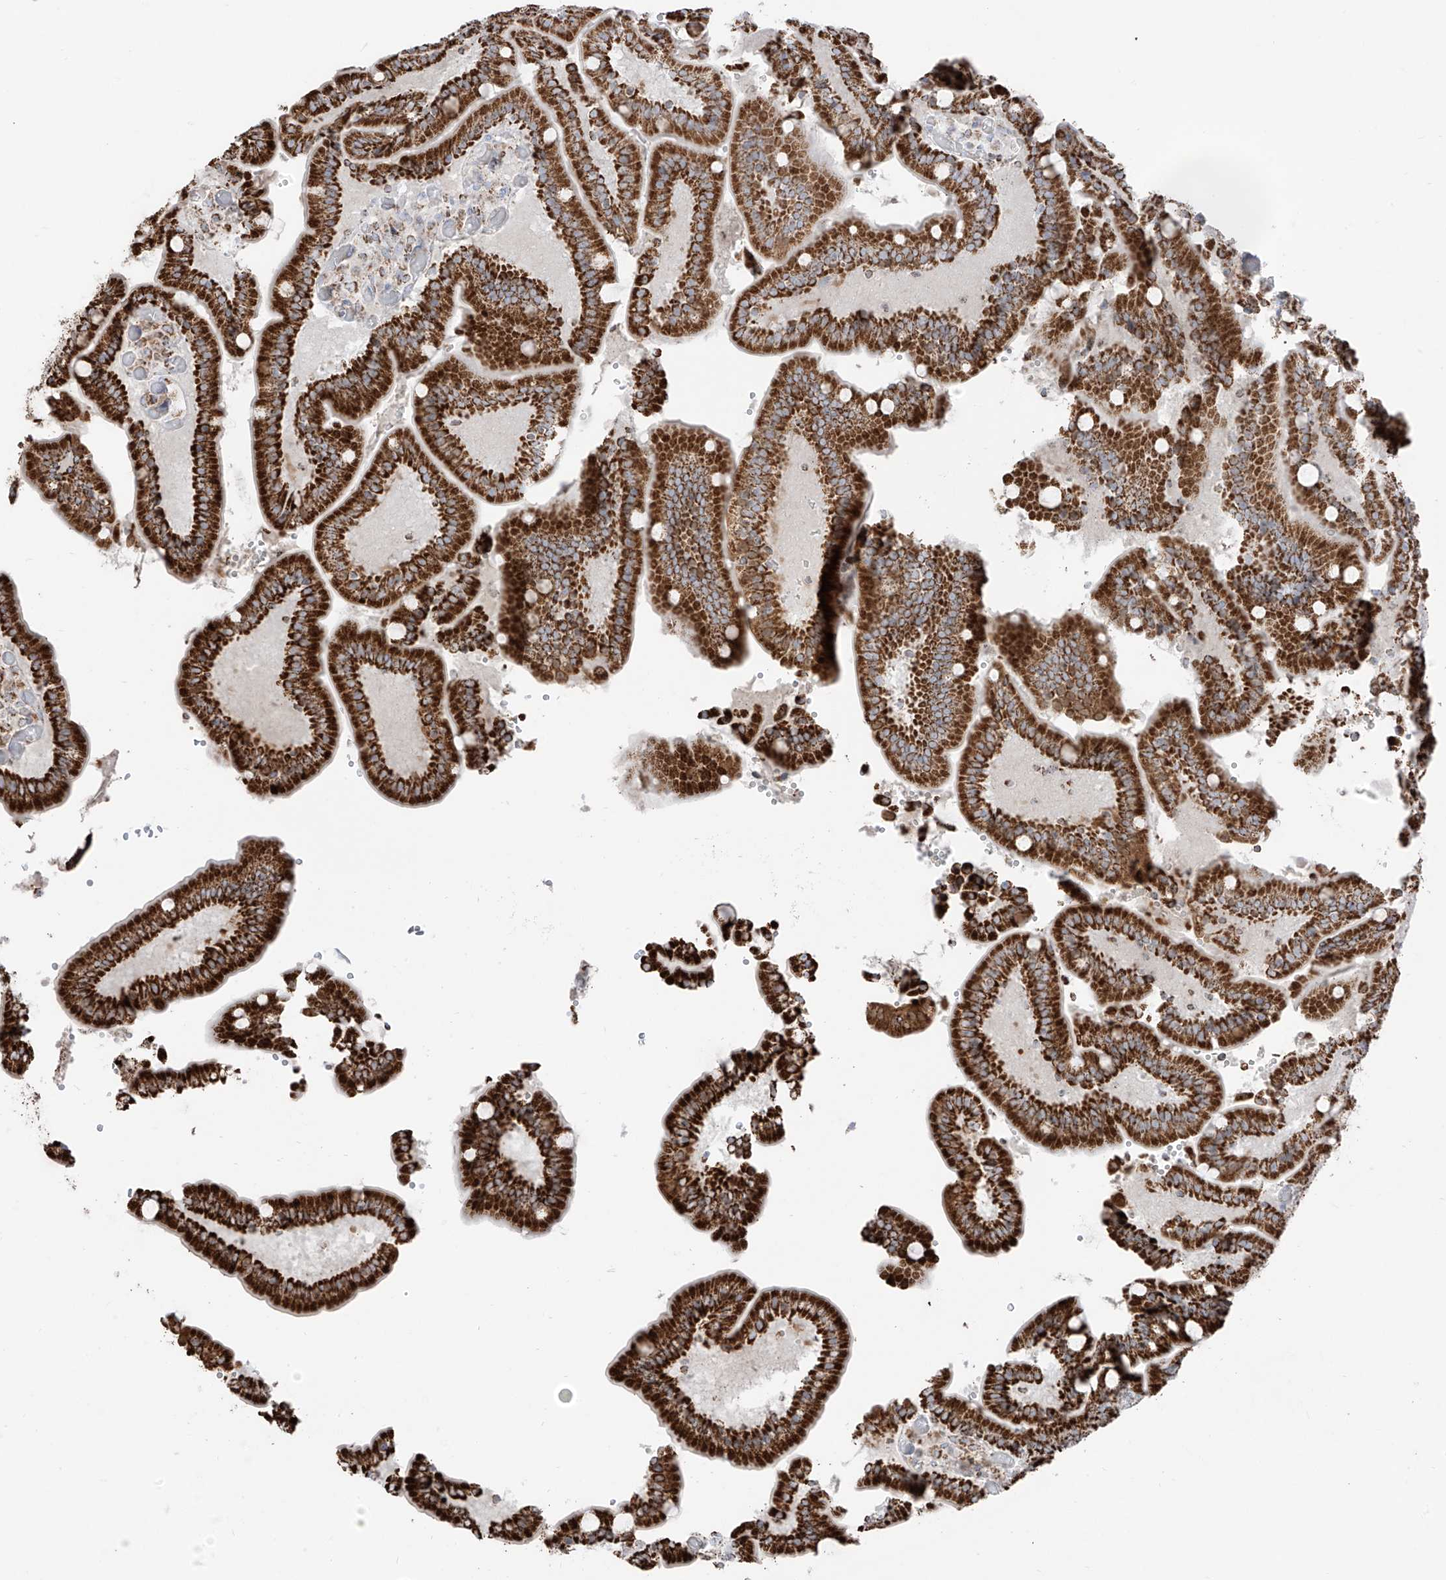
{"staining": {"intensity": "strong", "quantity": ">75%", "location": "cytoplasmic/membranous"}, "tissue": "duodenum", "cell_type": "Glandular cells", "image_type": "normal", "snomed": [{"axis": "morphology", "description": "Normal tissue, NOS"}, {"axis": "topography", "description": "Duodenum"}], "caption": "Benign duodenum exhibits strong cytoplasmic/membranous staining in approximately >75% of glandular cells, visualized by immunohistochemistry. The protein is stained brown, and the nuclei are stained in blue (DAB (3,3'-diaminobenzidine) IHC with brightfield microscopy, high magnification).", "gene": "ETHE1", "patient": {"sex": "female", "age": 62}}